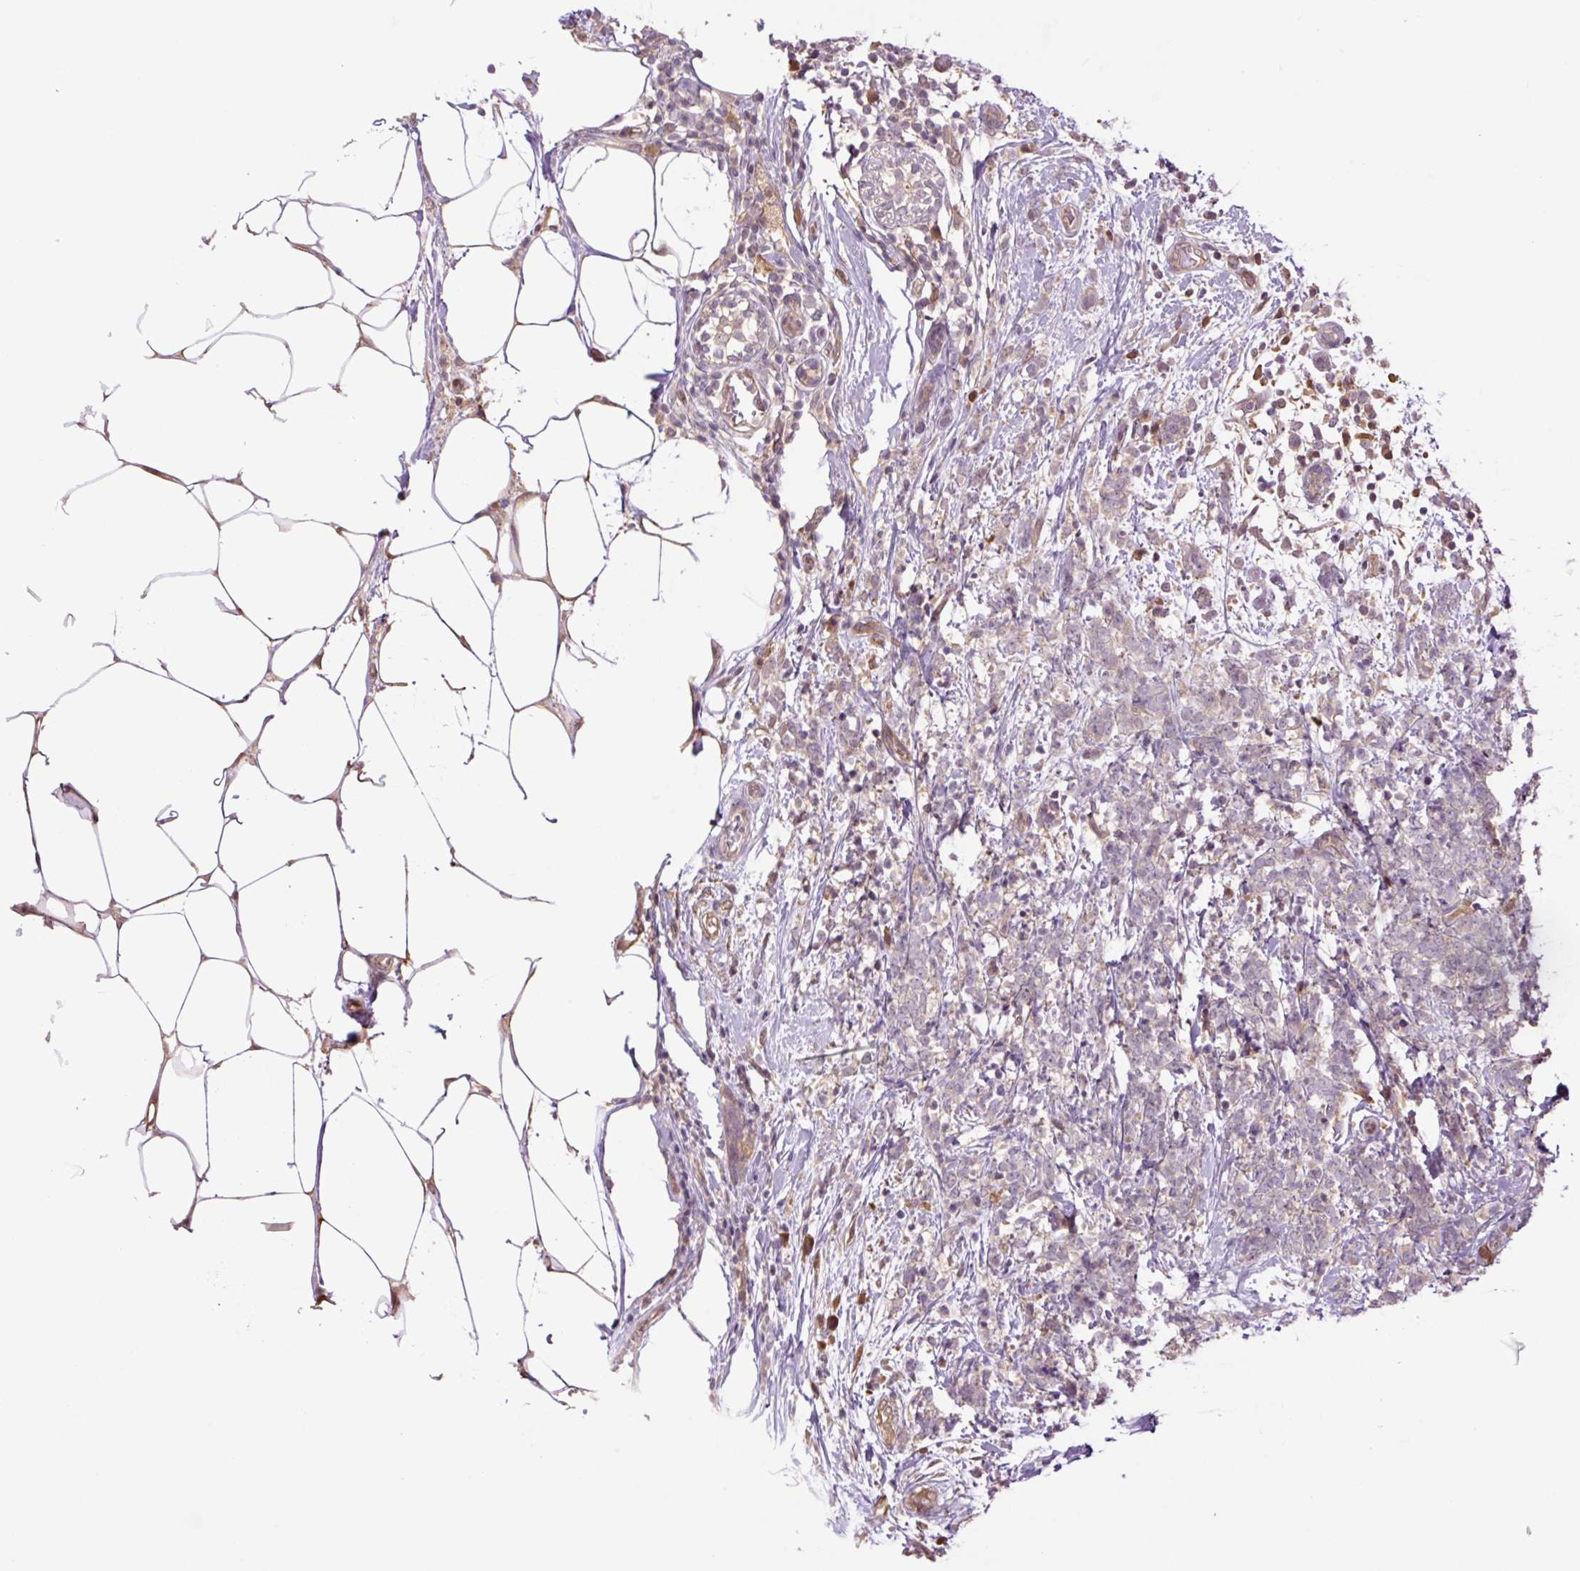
{"staining": {"intensity": "negative", "quantity": "none", "location": "none"}, "tissue": "breast cancer", "cell_type": "Tumor cells", "image_type": "cancer", "snomed": [{"axis": "morphology", "description": "Lobular carcinoma"}, {"axis": "topography", "description": "Breast"}], "caption": "A high-resolution histopathology image shows IHC staining of breast cancer (lobular carcinoma), which exhibits no significant staining in tumor cells. The staining was performed using DAB to visualize the protein expression in brown, while the nuclei were stained in blue with hematoxylin (Magnification: 20x).", "gene": "TPT1", "patient": {"sex": "female", "age": 58}}